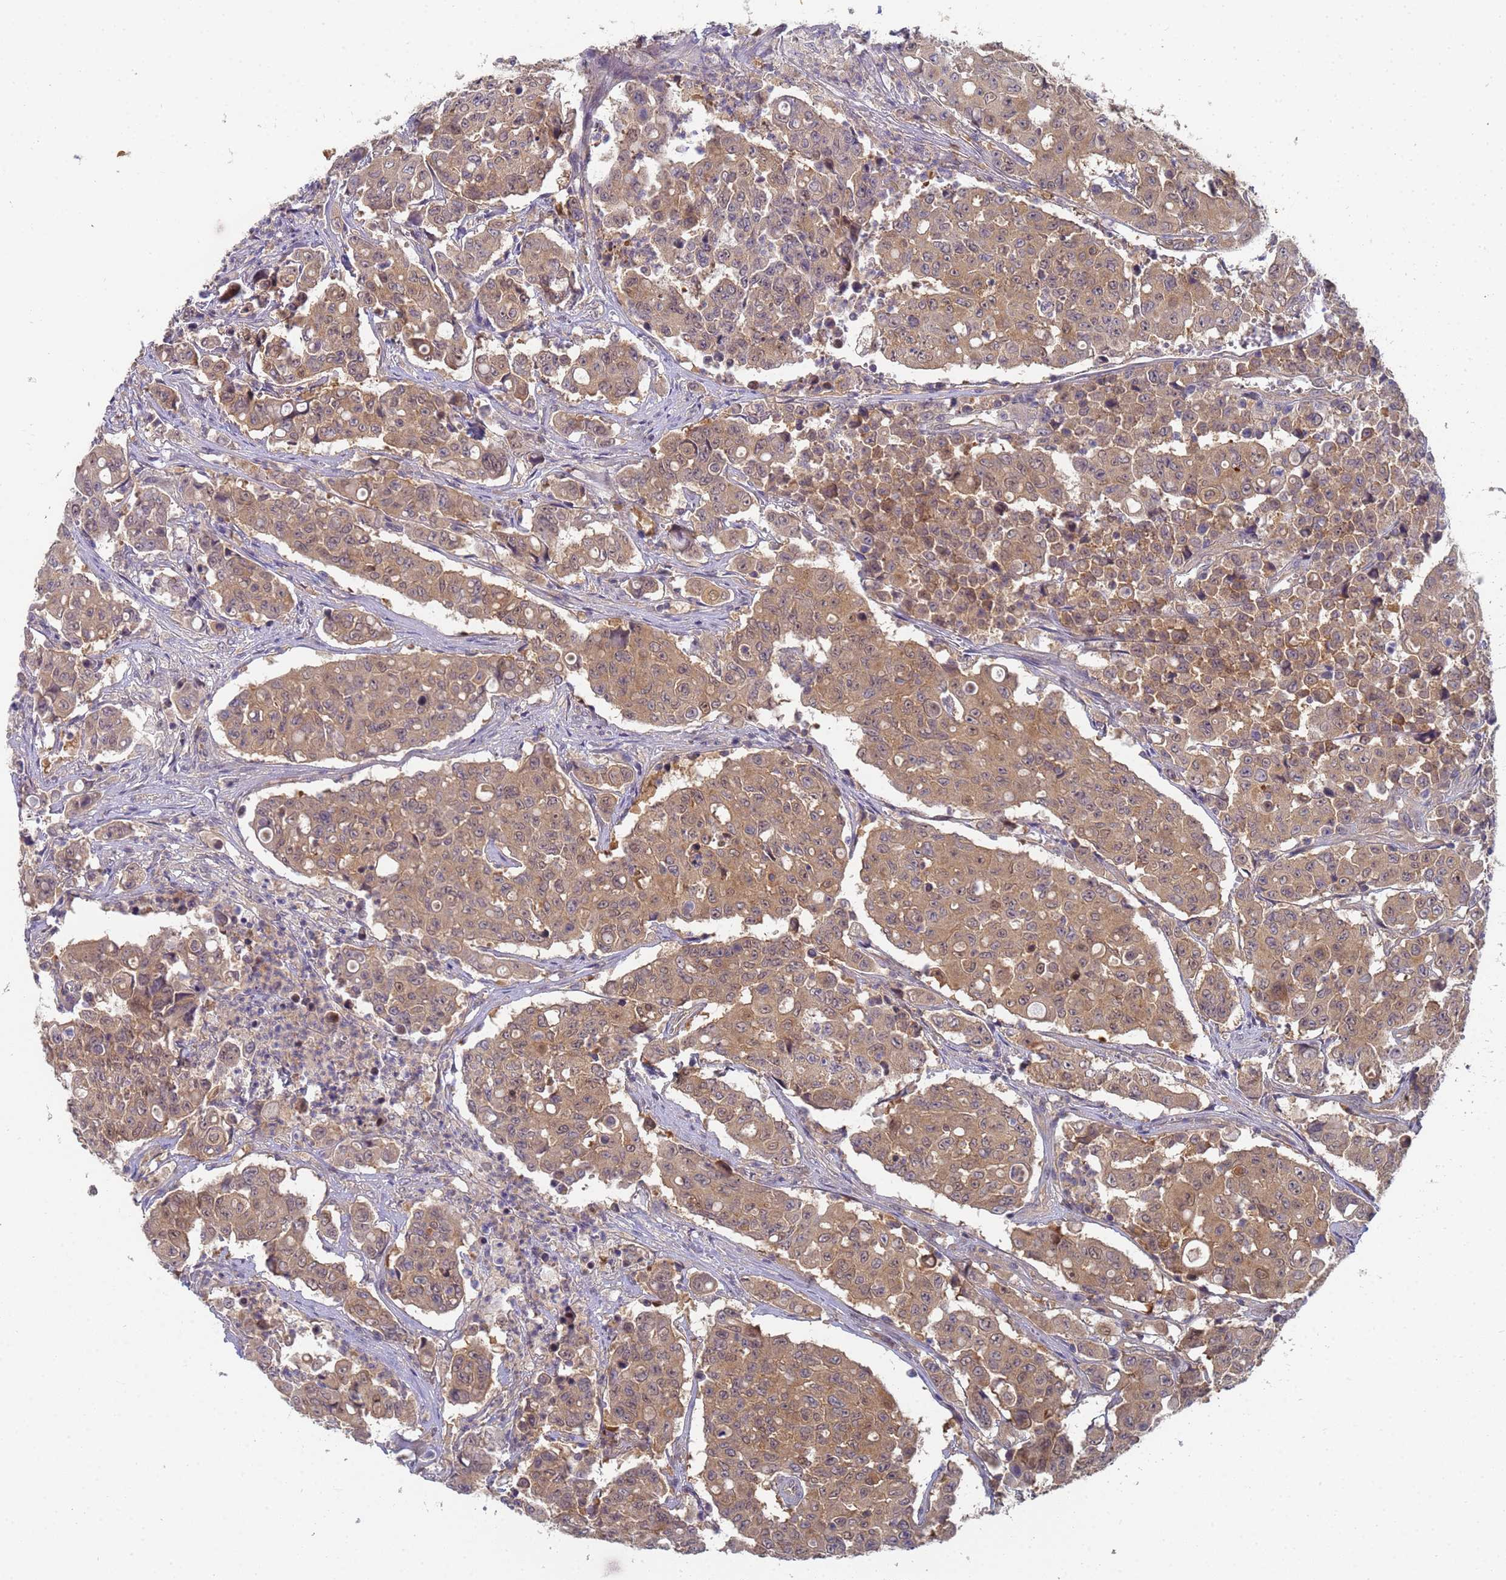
{"staining": {"intensity": "moderate", "quantity": ">75%", "location": "cytoplasmic/membranous"}, "tissue": "colorectal cancer", "cell_type": "Tumor cells", "image_type": "cancer", "snomed": [{"axis": "morphology", "description": "Adenocarcinoma, NOS"}, {"axis": "topography", "description": "Colon"}], "caption": "Tumor cells reveal medium levels of moderate cytoplasmic/membranous expression in about >75% of cells in human colorectal cancer.", "gene": "SHARPIN", "patient": {"sex": "male", "age": 51}}